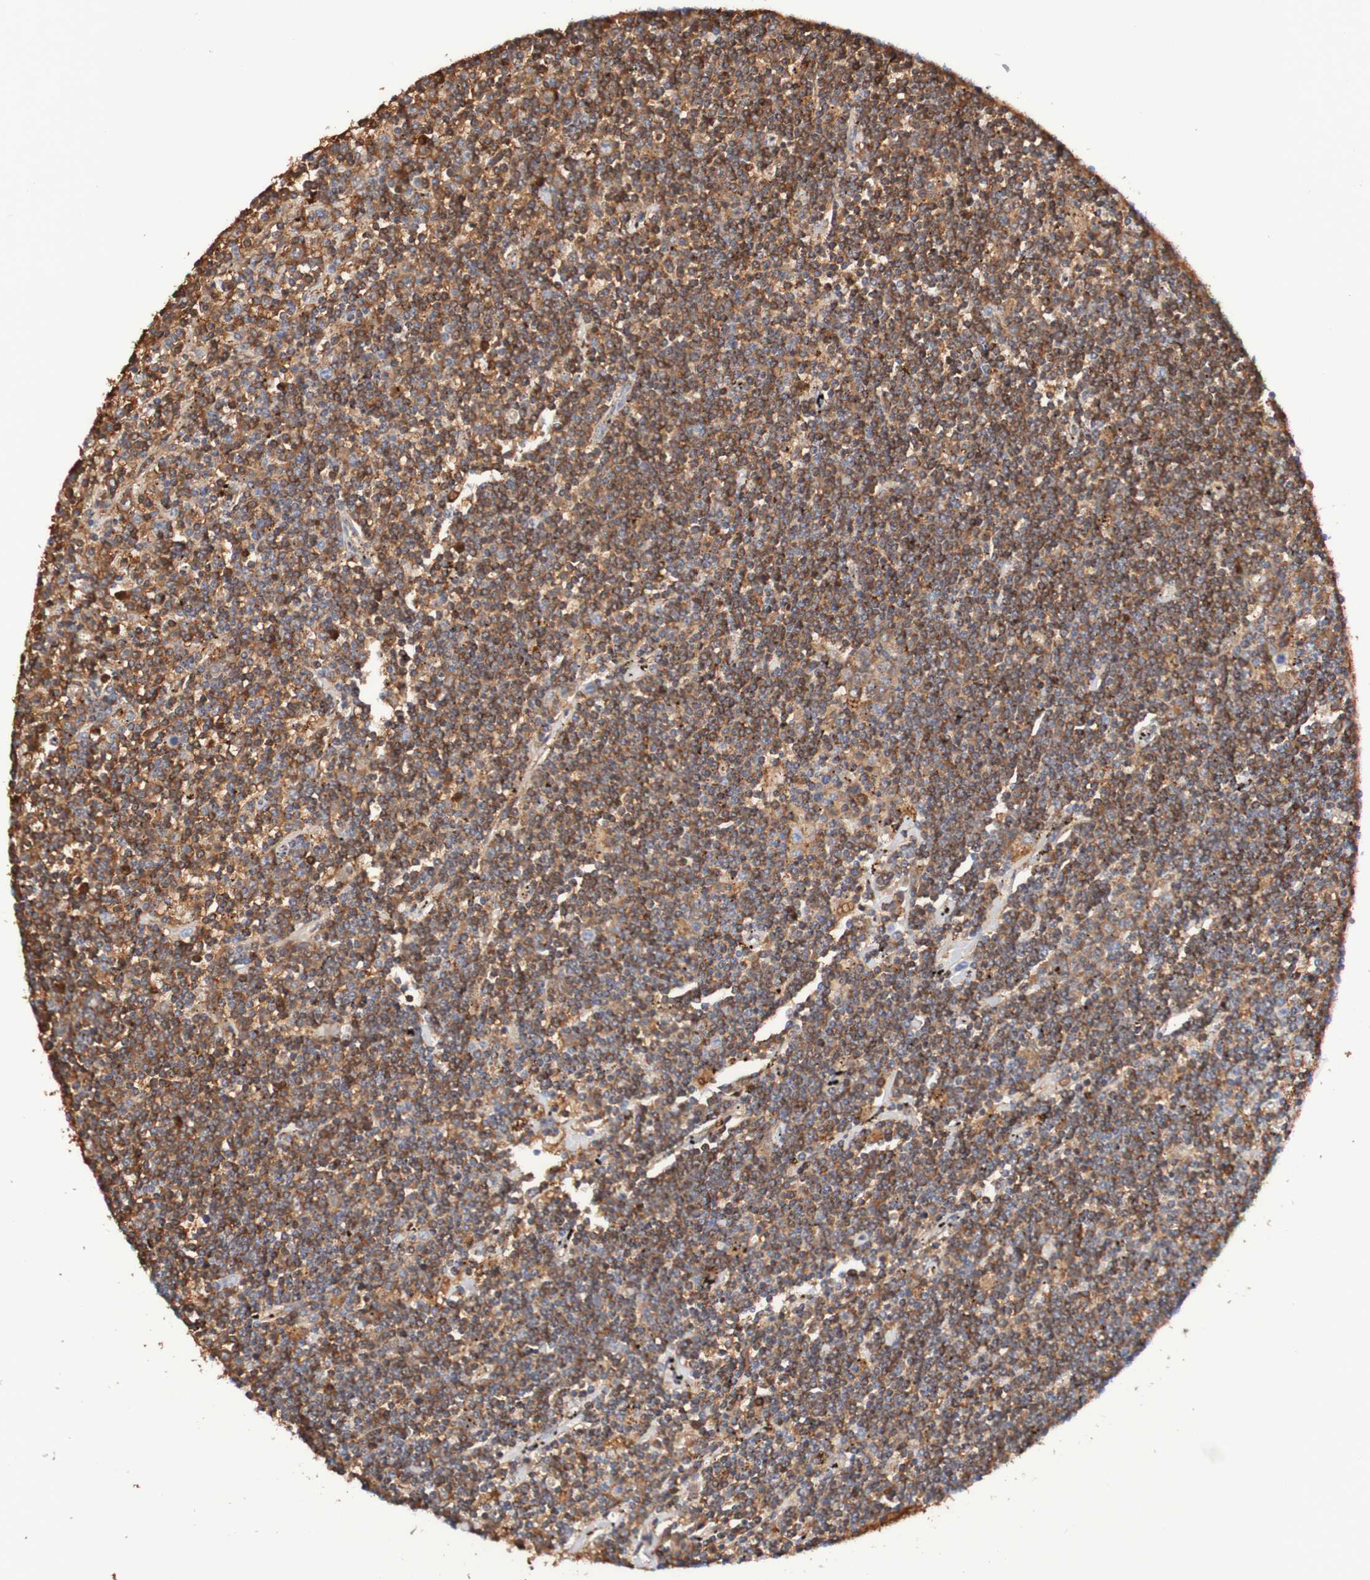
{"staining": {"intensity": "moderate", "quantity": ">75%", "location": "cytoplasmic/membranous"}, "tissue": "lymphoma", "cell_type": "Tumor cells", "image_type": "cancer", "snomed": [{"axis": "morphology", "description": "Malignant lymphoma, non-Hodgkin's type, Low grade"}, {"axis": "topography", "description": "Spleen"}], "caption": "Immunohistochemical staining of human lymphoma exhibits medium levels of moderate cytoplasmic/membranous protein staining in approximately >75% of tumor cells.", "gene": "WNT4", "patient": {"sex": "male", "age": 76}}